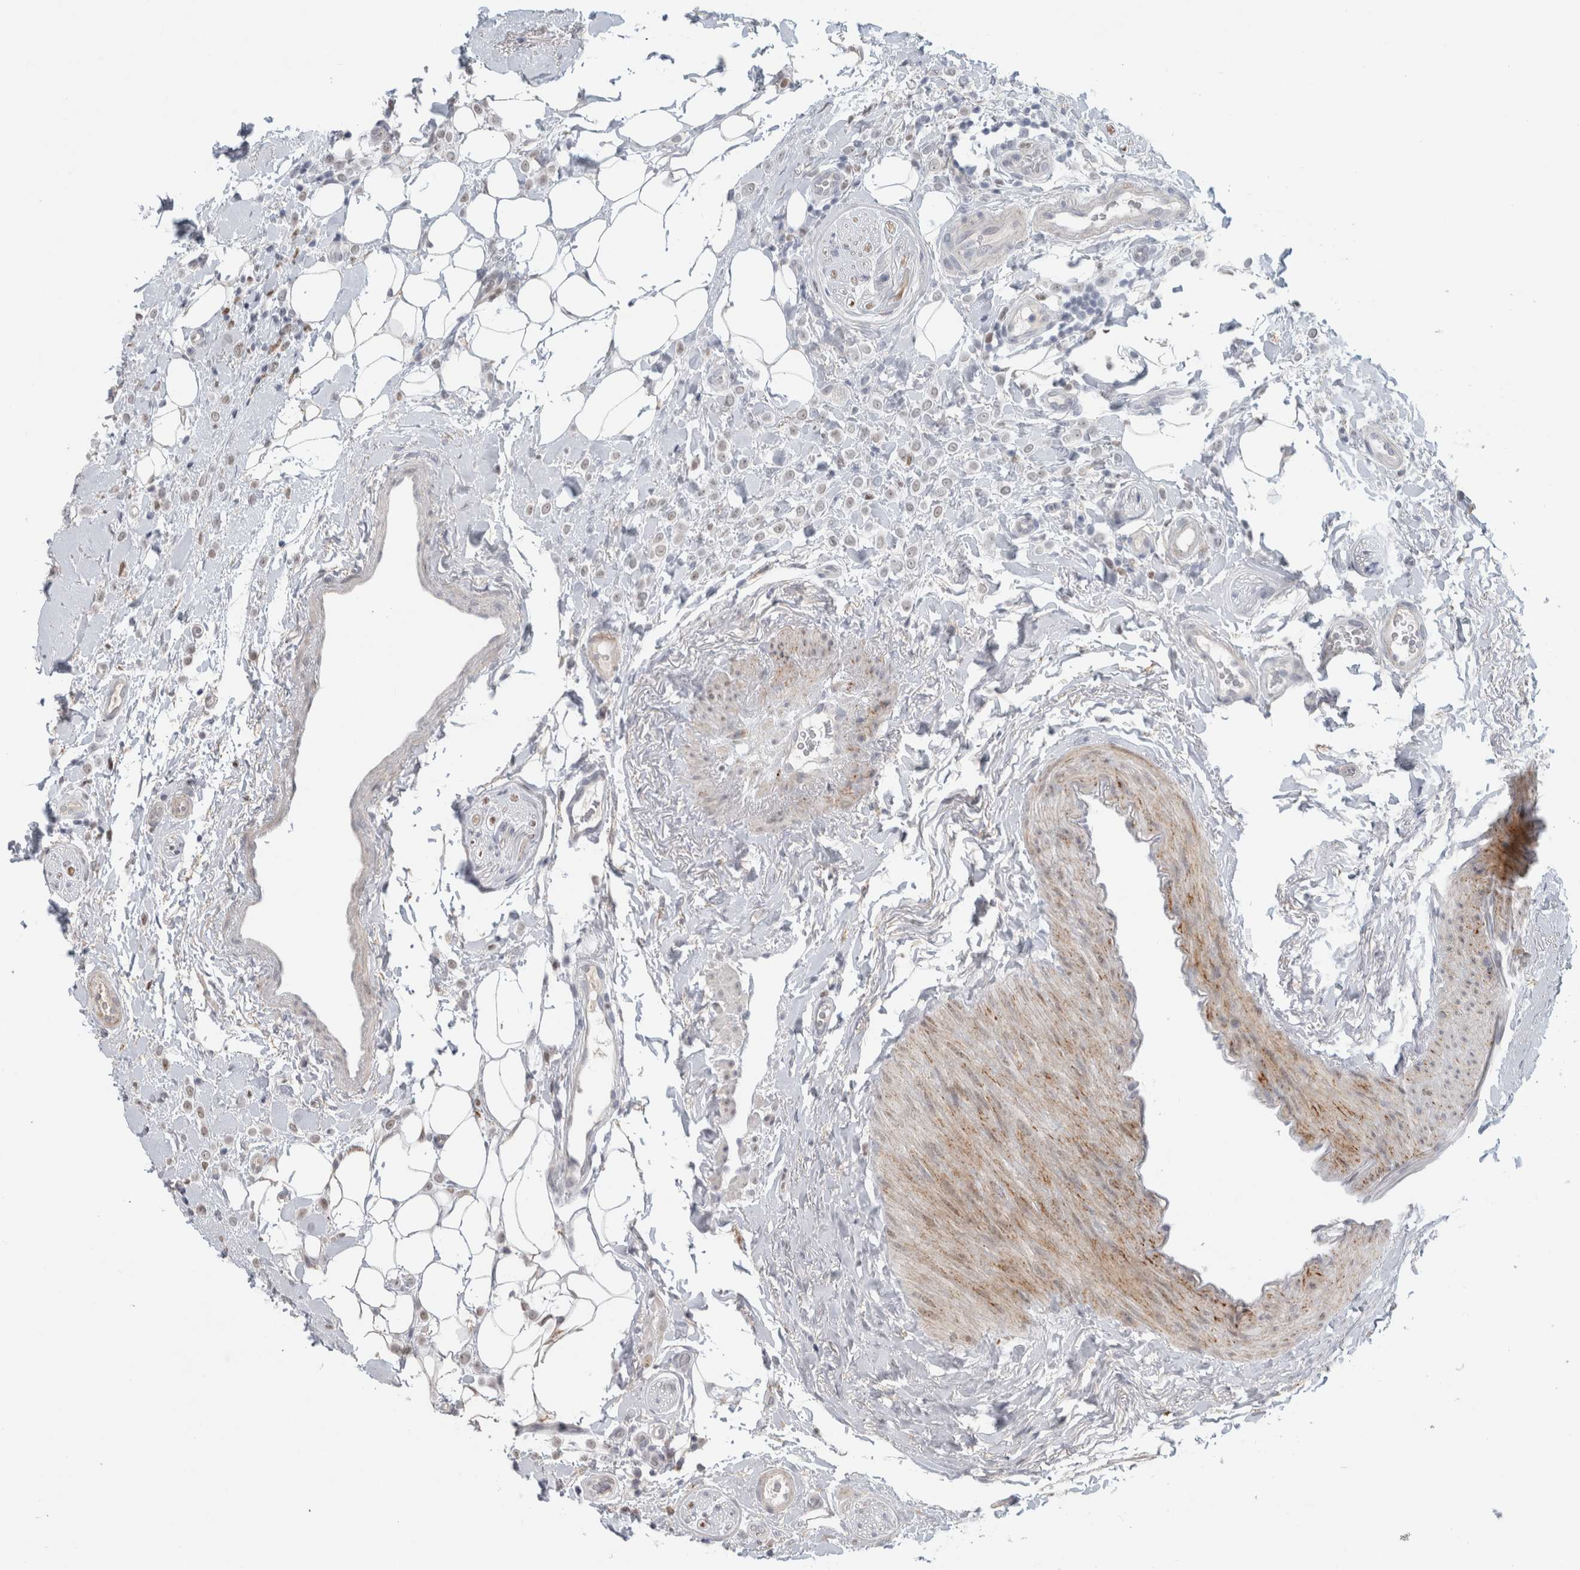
{"staining": {"intensity": "weak", "quantity": "<25%", "location": "nuclear"}, "tissue": "breast cancer", "cell_type": "Tumor cells", "image_type": "cancer", "snomed": [{"axis": "morphology", "description": "Normal tissue, NOS"}, {"axis": "morphology", "description": "Lobular carcinoma"}, {"axis": "topography", "description": "Breast"}], "caption": "IHC photomicrograph of human breast cancer (lobular carcinoma) stained for a protein (brown), which reveals no staining in tumor cells.", "gene": "INSRR", "patient": {"sex": "female", "age": 50}}